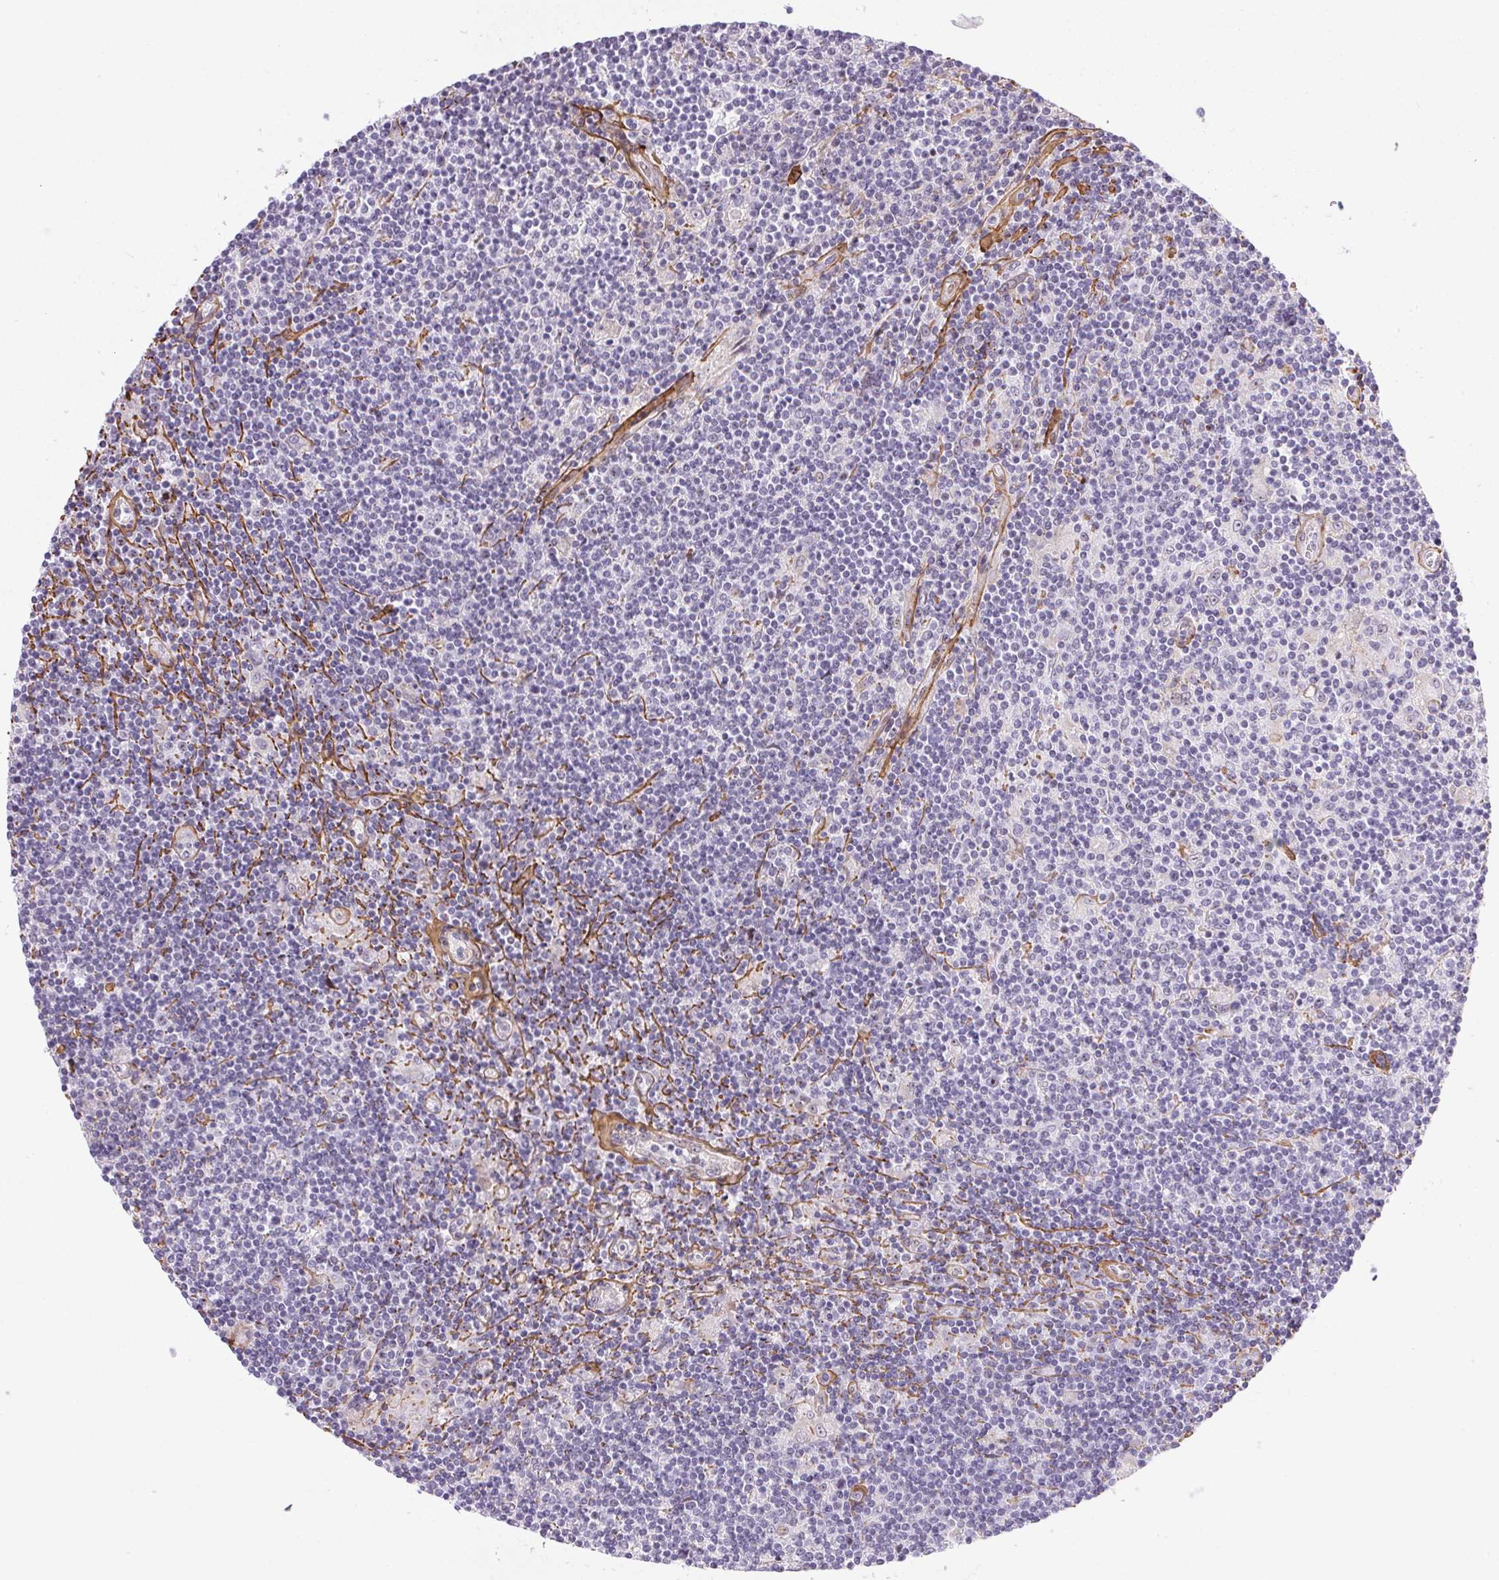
{"staining": {"intensity": "negative", "quantity": "none", "location": "none"}, "tissue": "lymphoma", "cell_type": "Tumor cells", "image_type": "cancer", "snomed": [{"axis": "morphology", "description": "Hodgkin's disease, NOS"}, {"axis": "topography", "description": "Lymph node"}], "caption": "Lymphoma was stained to show a protein in brown. There is no significant staining in tumor cells.", "gene": "PDZD2", "patient": {"sex": "male", "age": 40}}